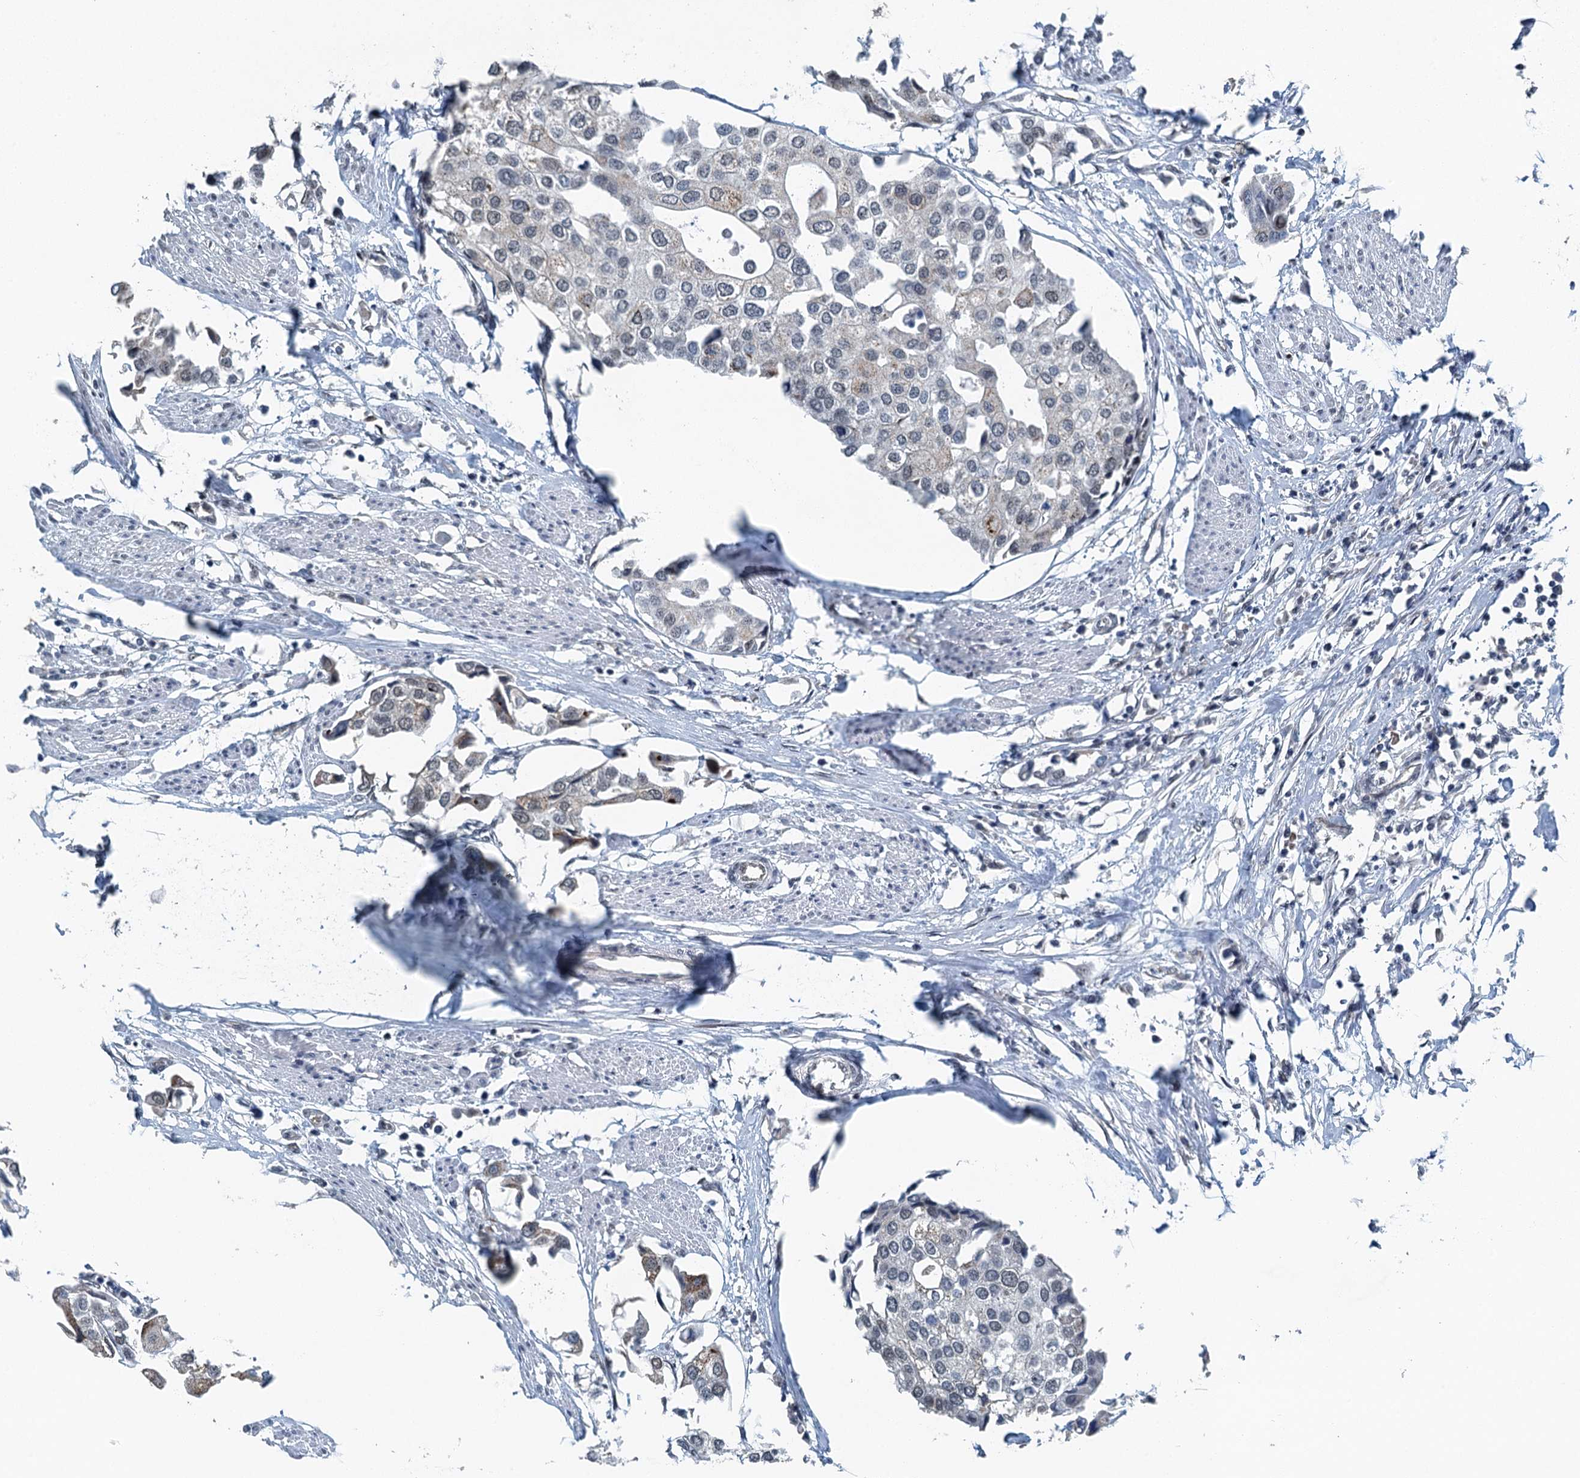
{"staining": {"intensity": "weak", "quantity": "25%-75%", "location": "nuclear"}, "tissue": "urothelial cancer", "cell_type": "Tumor cells", "image_type": "cancer", "snomed": [{"axis": "morphology", "description": "Urothelial carcinoma, High grade"}, {"axis": "topography", "description": "Urinary bladder"}], "caption": "This micrograph reveals immunohistochemistry (IHC) staining of urothelial cancer, with low weak nuclear positivity in approximately 25%-75% of tumor cells.", "gene": "MTA3", "patient": {"sex": "male", "age": 64}}